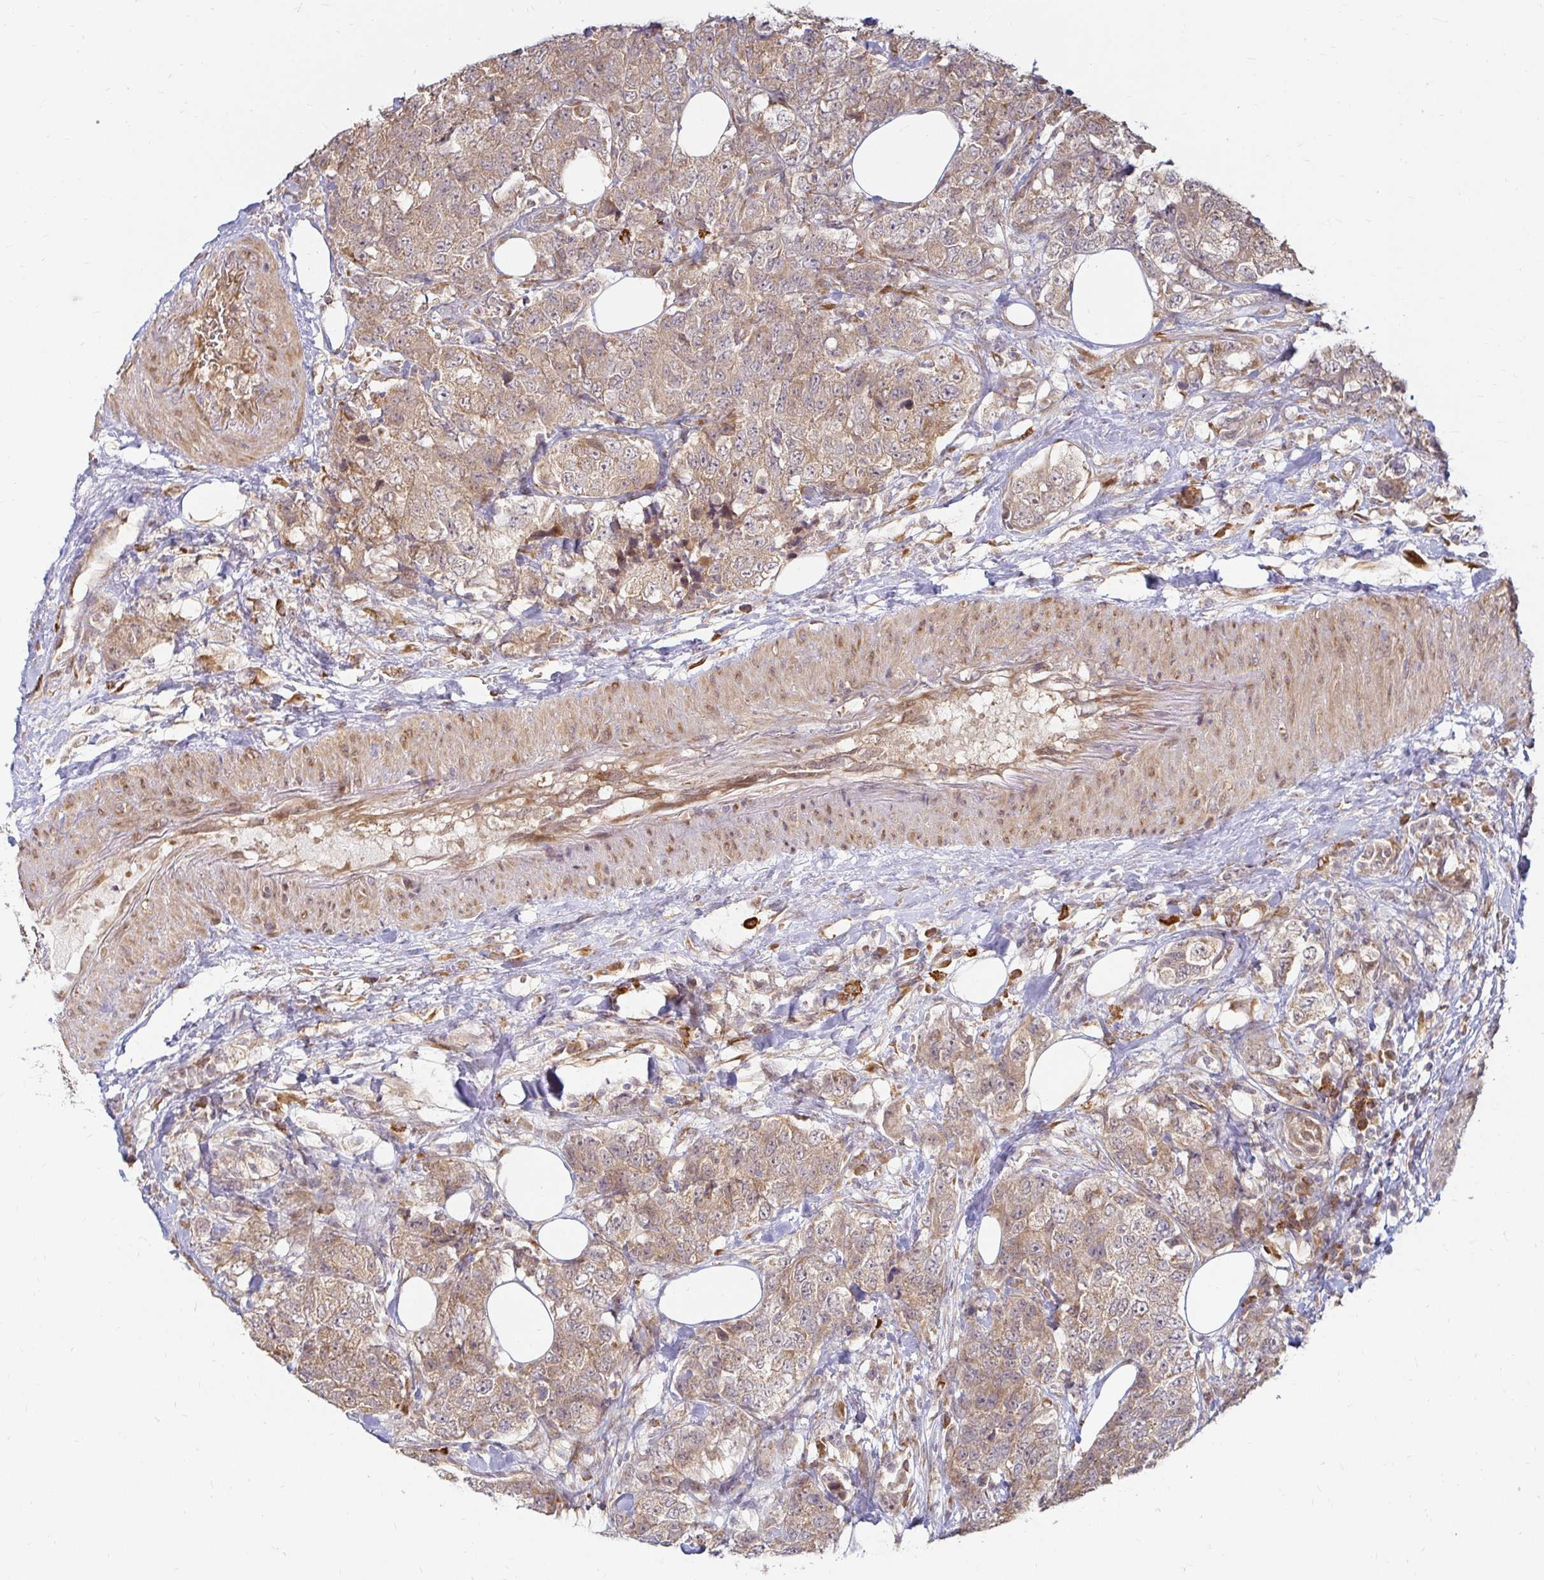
{"staining": {"intensity": "weak", "quantity": ">75%", "location": "cytoplasmic/membranous"}, "tissue": "urothelial cancer", "cell_type": "Tumor cells", "image_type": "cancer", "snomed": [{"axis": "morphology", "description": "Urothelial carcinoma, High grade"}, {"axis": "topography", "description": "Urinary bladder"}], "caption": "Immunohistochemical staining of high-grade urothelial carcinoma exhibits low levels of weak cytoplasmic/membranous protein staining in approximately >75% of tumor cells.", "gene": "CAST", "patient": {"sex": "female", "age": 78}}